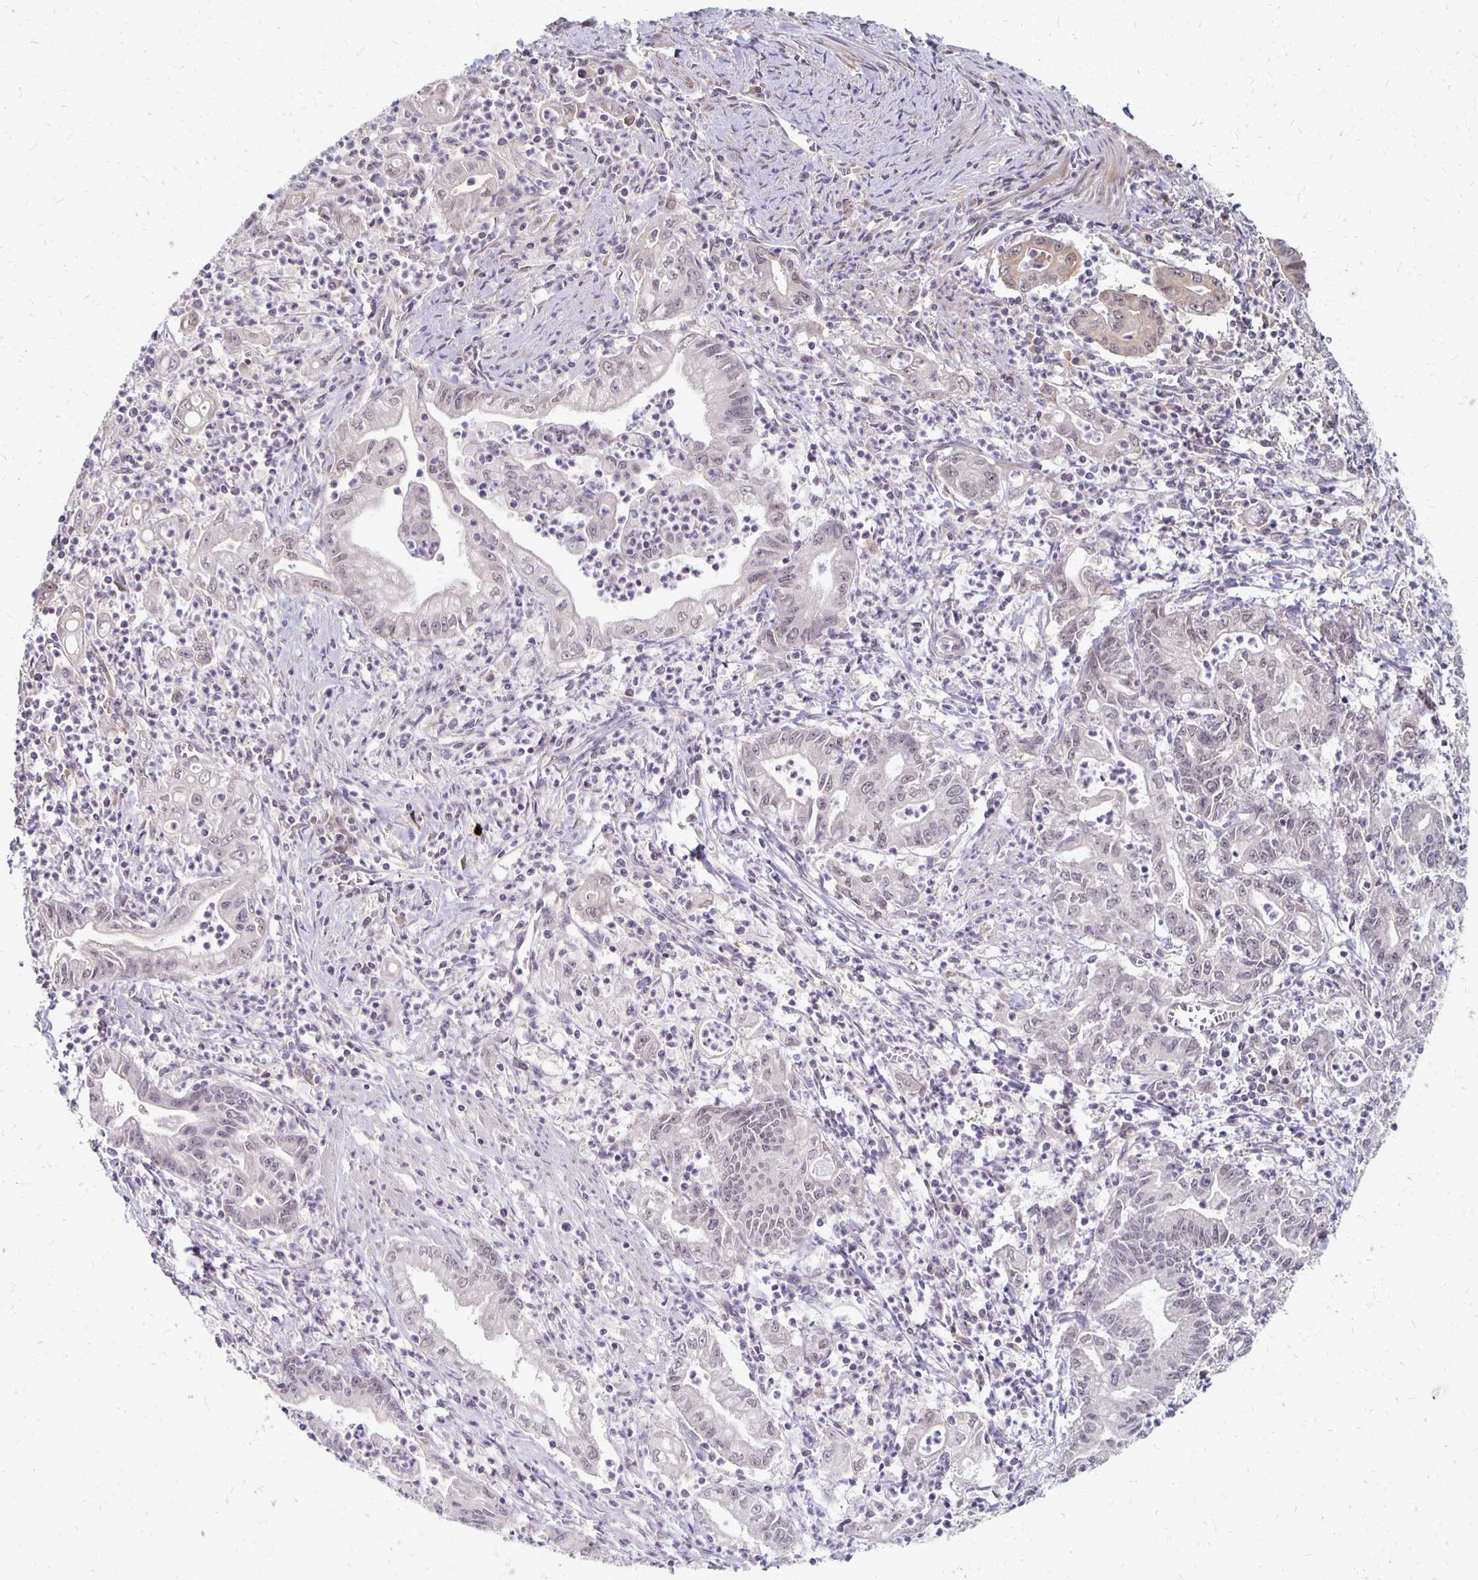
{"staining": {"intensity": "negative", "quantity": "none", "location": "none"}, "tissue": "stomach cancer", "cell_type": "Tumor cells", "image_type": "cancer", "snomed": [{"axis": "morphology", "description": "Adenocarcinoma, NOS"}, {"axis": "topography", "description": "Stomach, upper"}], "caption": "Tumor cells are negative for brown protein staining in adenocarcinoma (stomach). Nuclei are stained in blue.", "gene": "PRKCB", "patient": {"sex": "female", "age": 79}}